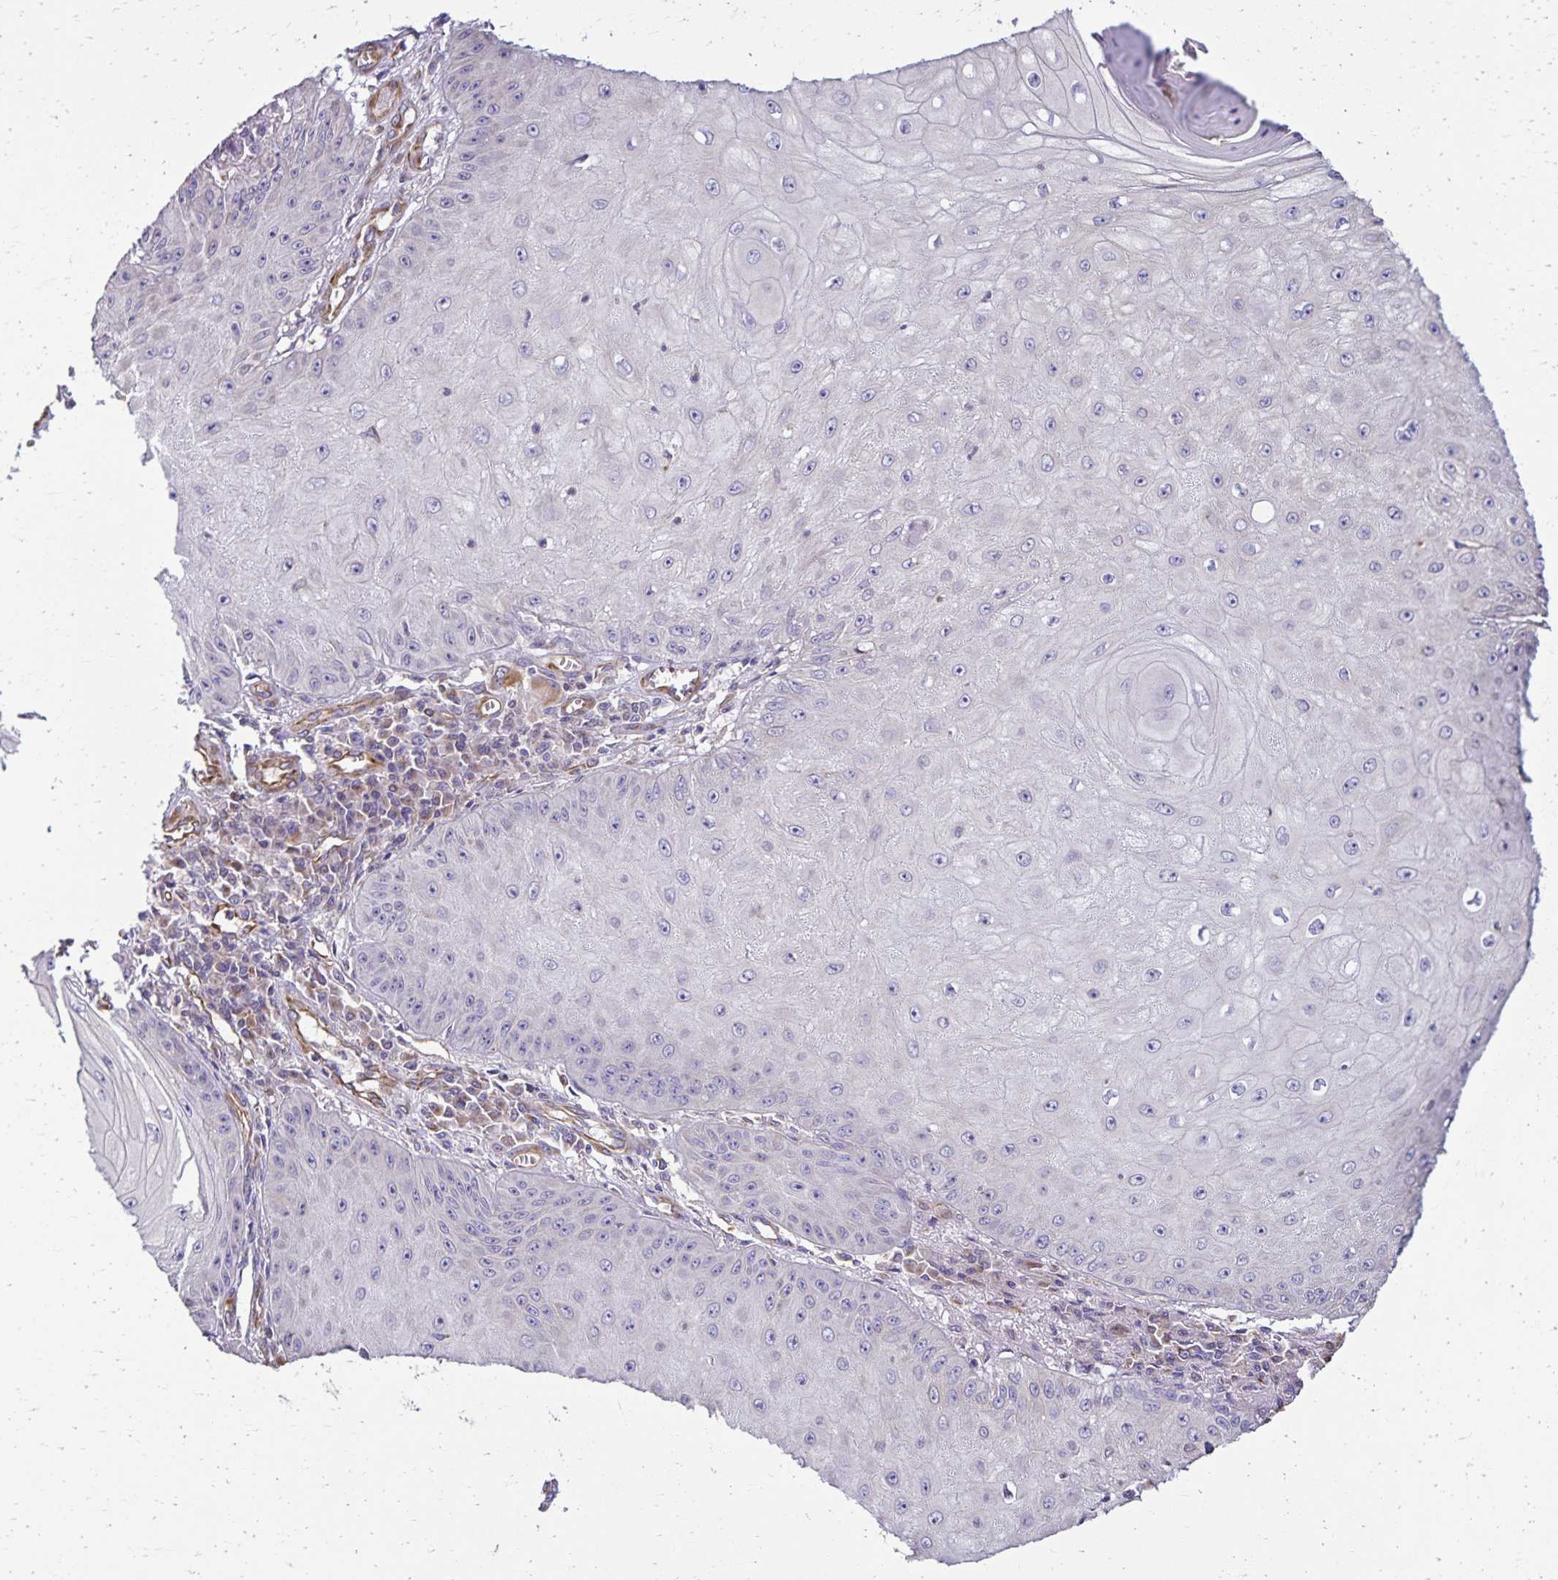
{"staining": {"intensity": "negative", "quantity": "none", "location": "none"}, "tissue": "skin cancer", "cell_type": "Tumor cells", "image_type": "cancer", "snomed": [{"axis": "morphology", "description": "Squamous cell carcinoma, NOS"}, {"axis": "topography", "description": "Skin"}], "caption": "The immunohistochemistry photomicrograph has no significant expression in tumor cells of skin cancer tissue.", "gene": "TRPV6", "patient": {"sex": "male", "age": 70}}